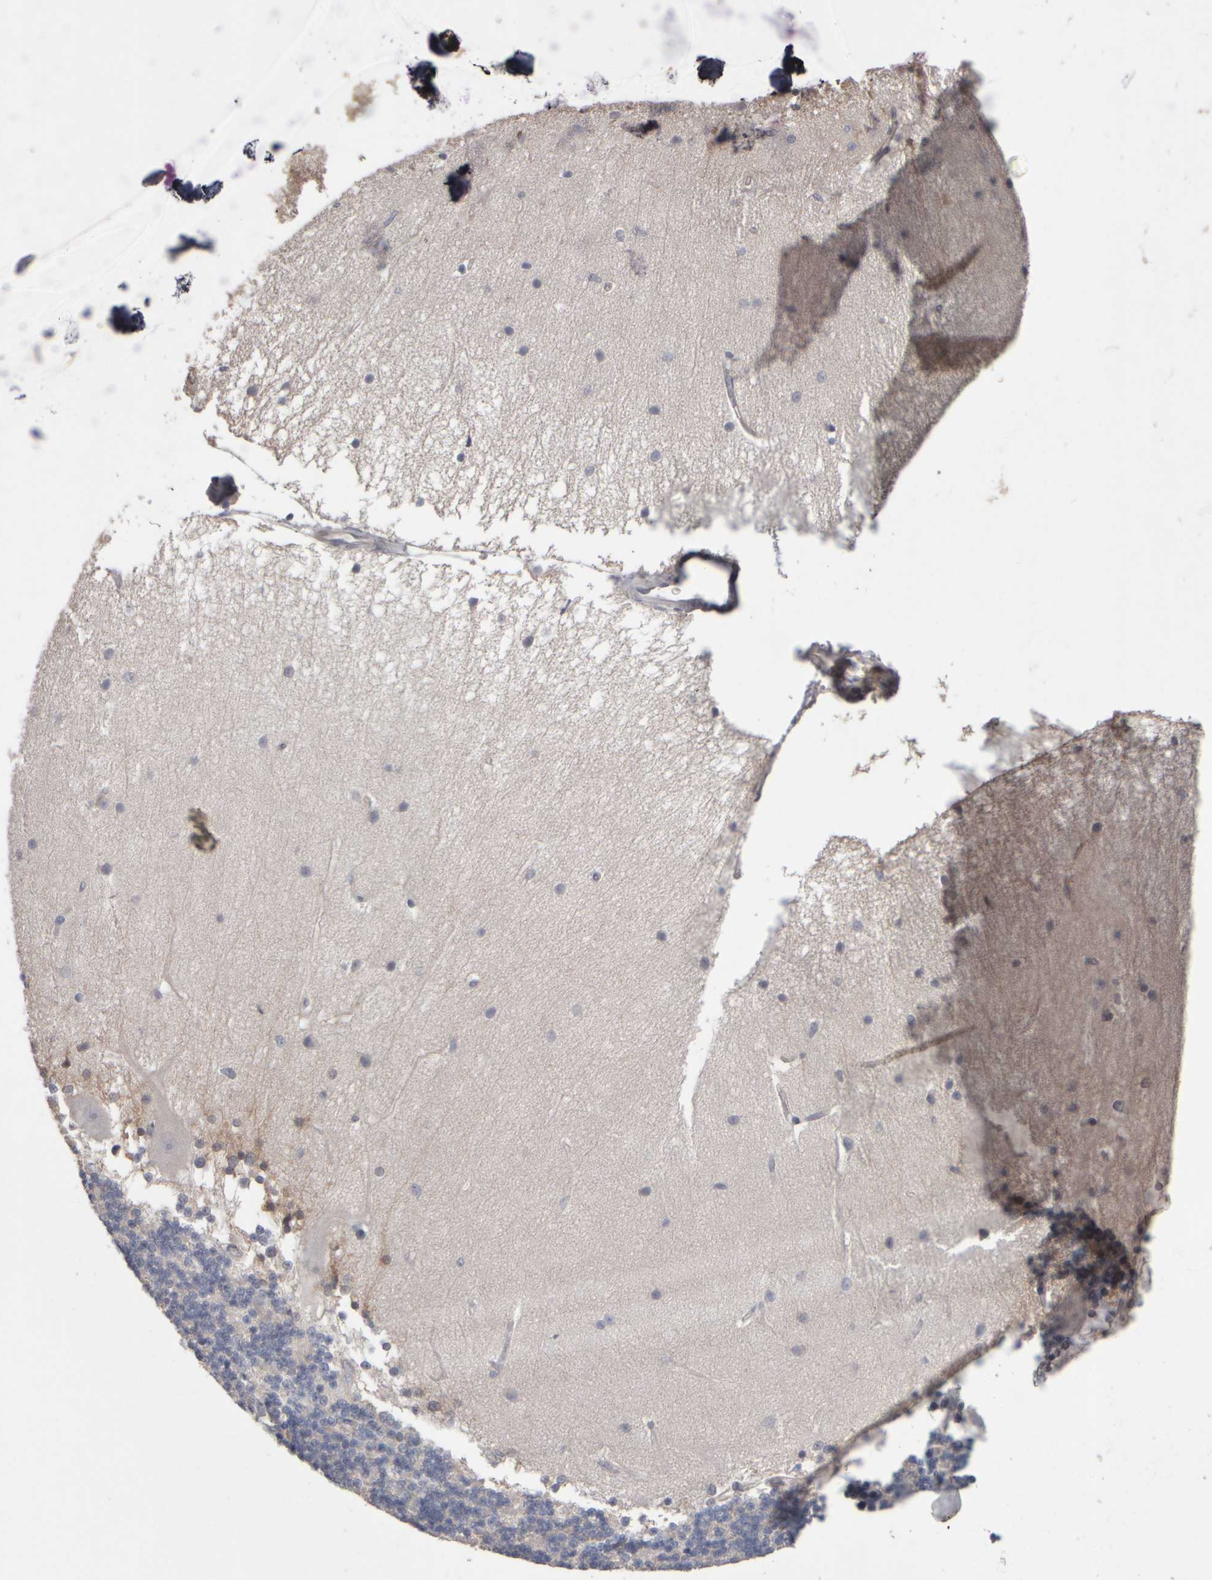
{"staining": {"intensity": "negative", "quantity": "none", "location": "none"}, "tissue": "cerebellum", "cell_type": "Cells in granular layer", "image_type": "normal", "snomed": [{"axis": "morphology", "description": "Normal tissue, NOS"}, {"axis": "topography", "description": "Cerebellum"}], "caption": "A high-resolution photomicrograph shows IHC staining of normal cerebellum, which displays no significant expression in cells in granular layer. (DAB (3,3'-diaminobenzidine) IHC visualized using brightfield microscopy, high magnification).", "gene": "EPHX2", "patient": {"sex": "female", "age": 54}}